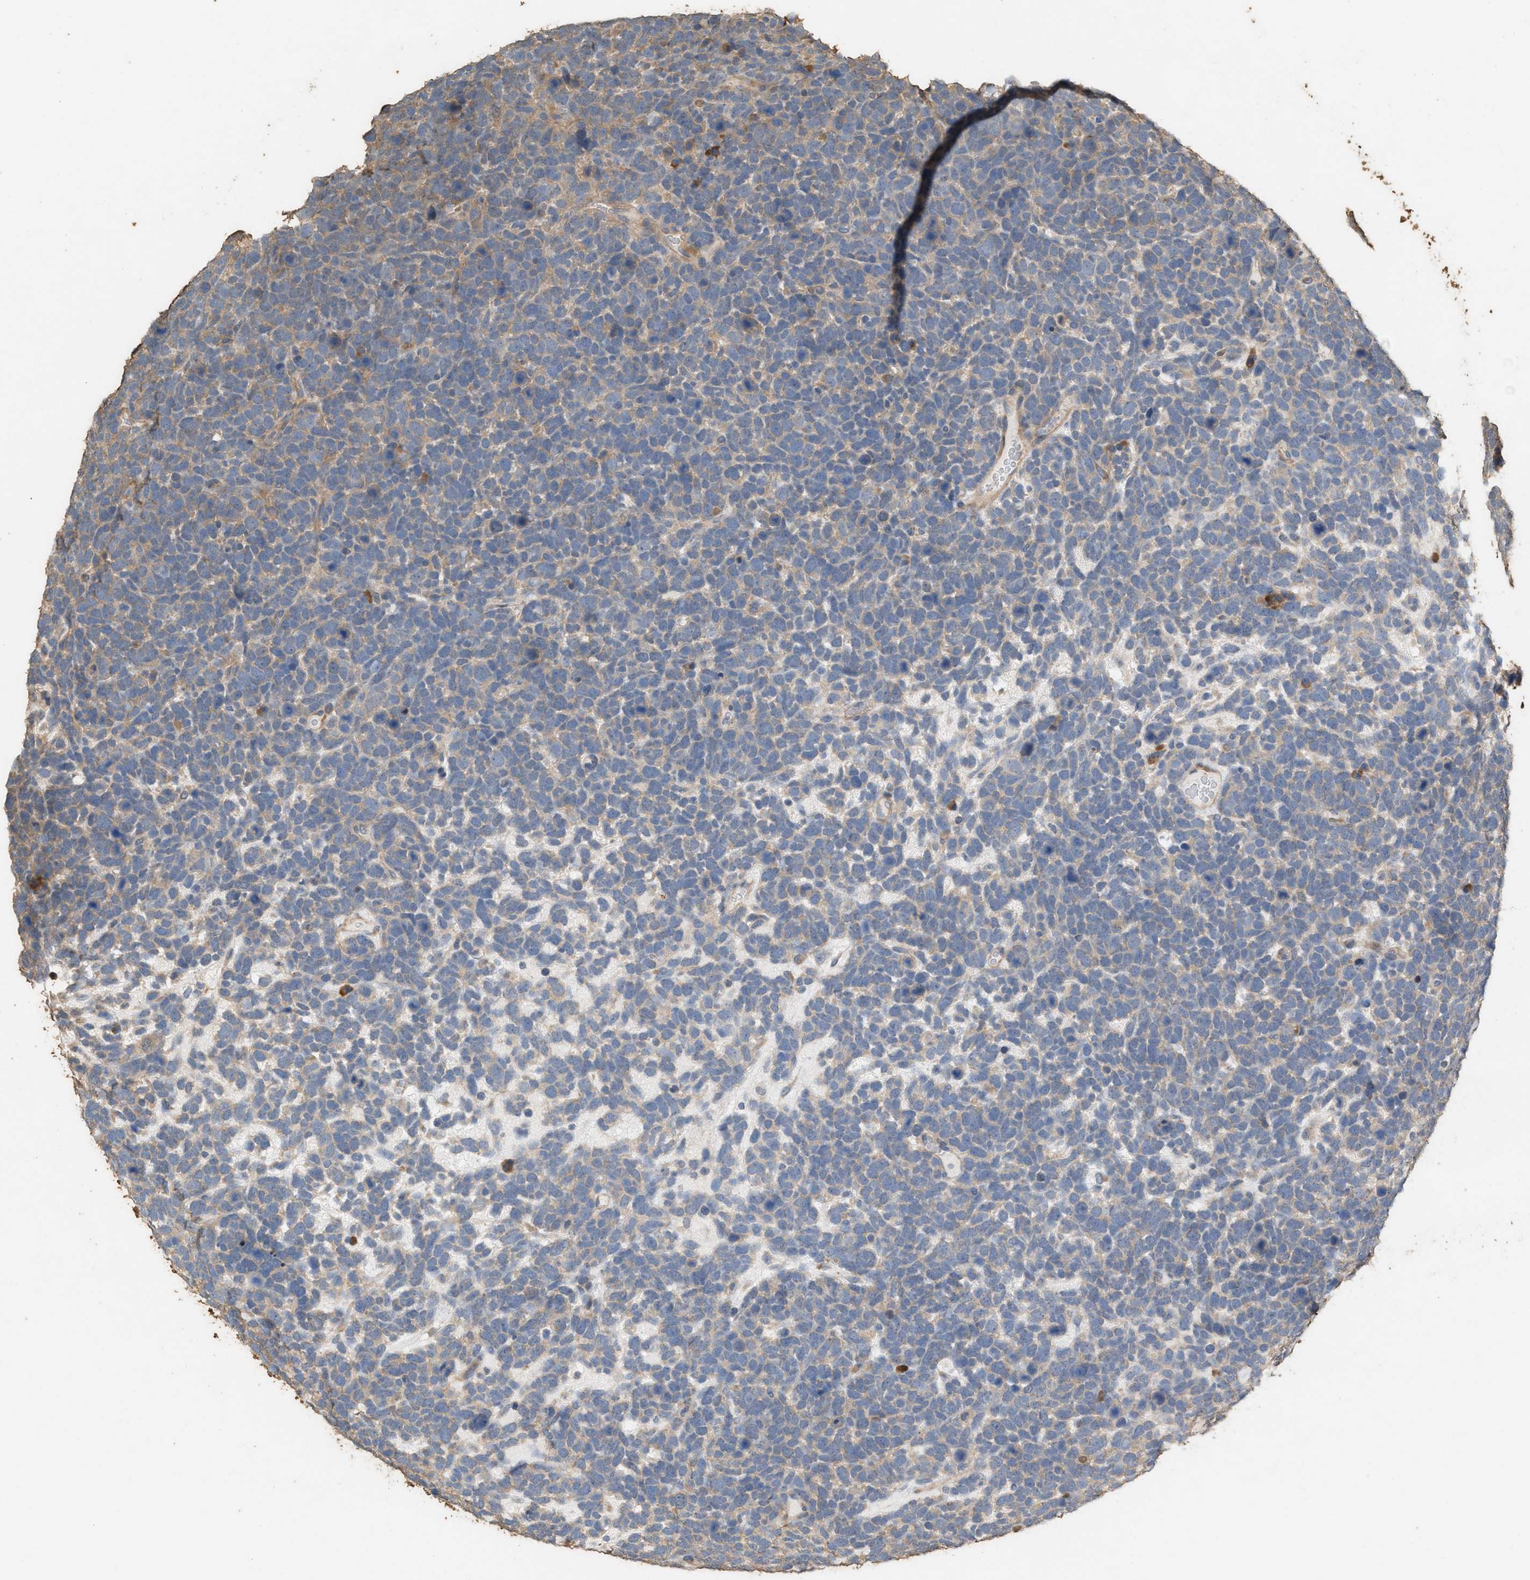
{"staining": {"intensity": "weak", "quantity": "<25%", "location": "cytoplasmic/membranous"}, "tissue": "urothelial cancer", "cell_type": "Tumor cells", "image_type": "cancer", "snomed": [{"axis": "morphology", "description": "Urothelial carcinoma, High grade"}, {"axis": "topography", "description": "Urinary bladder"}], "caption": "Immunohistochemistry (IHC) micrograph of urothelial cancer stained for a protein (brown), which shows no staining in tumor cells.", "gene": "DCAF7", "patient": {"sex": "female", "age": 82}}